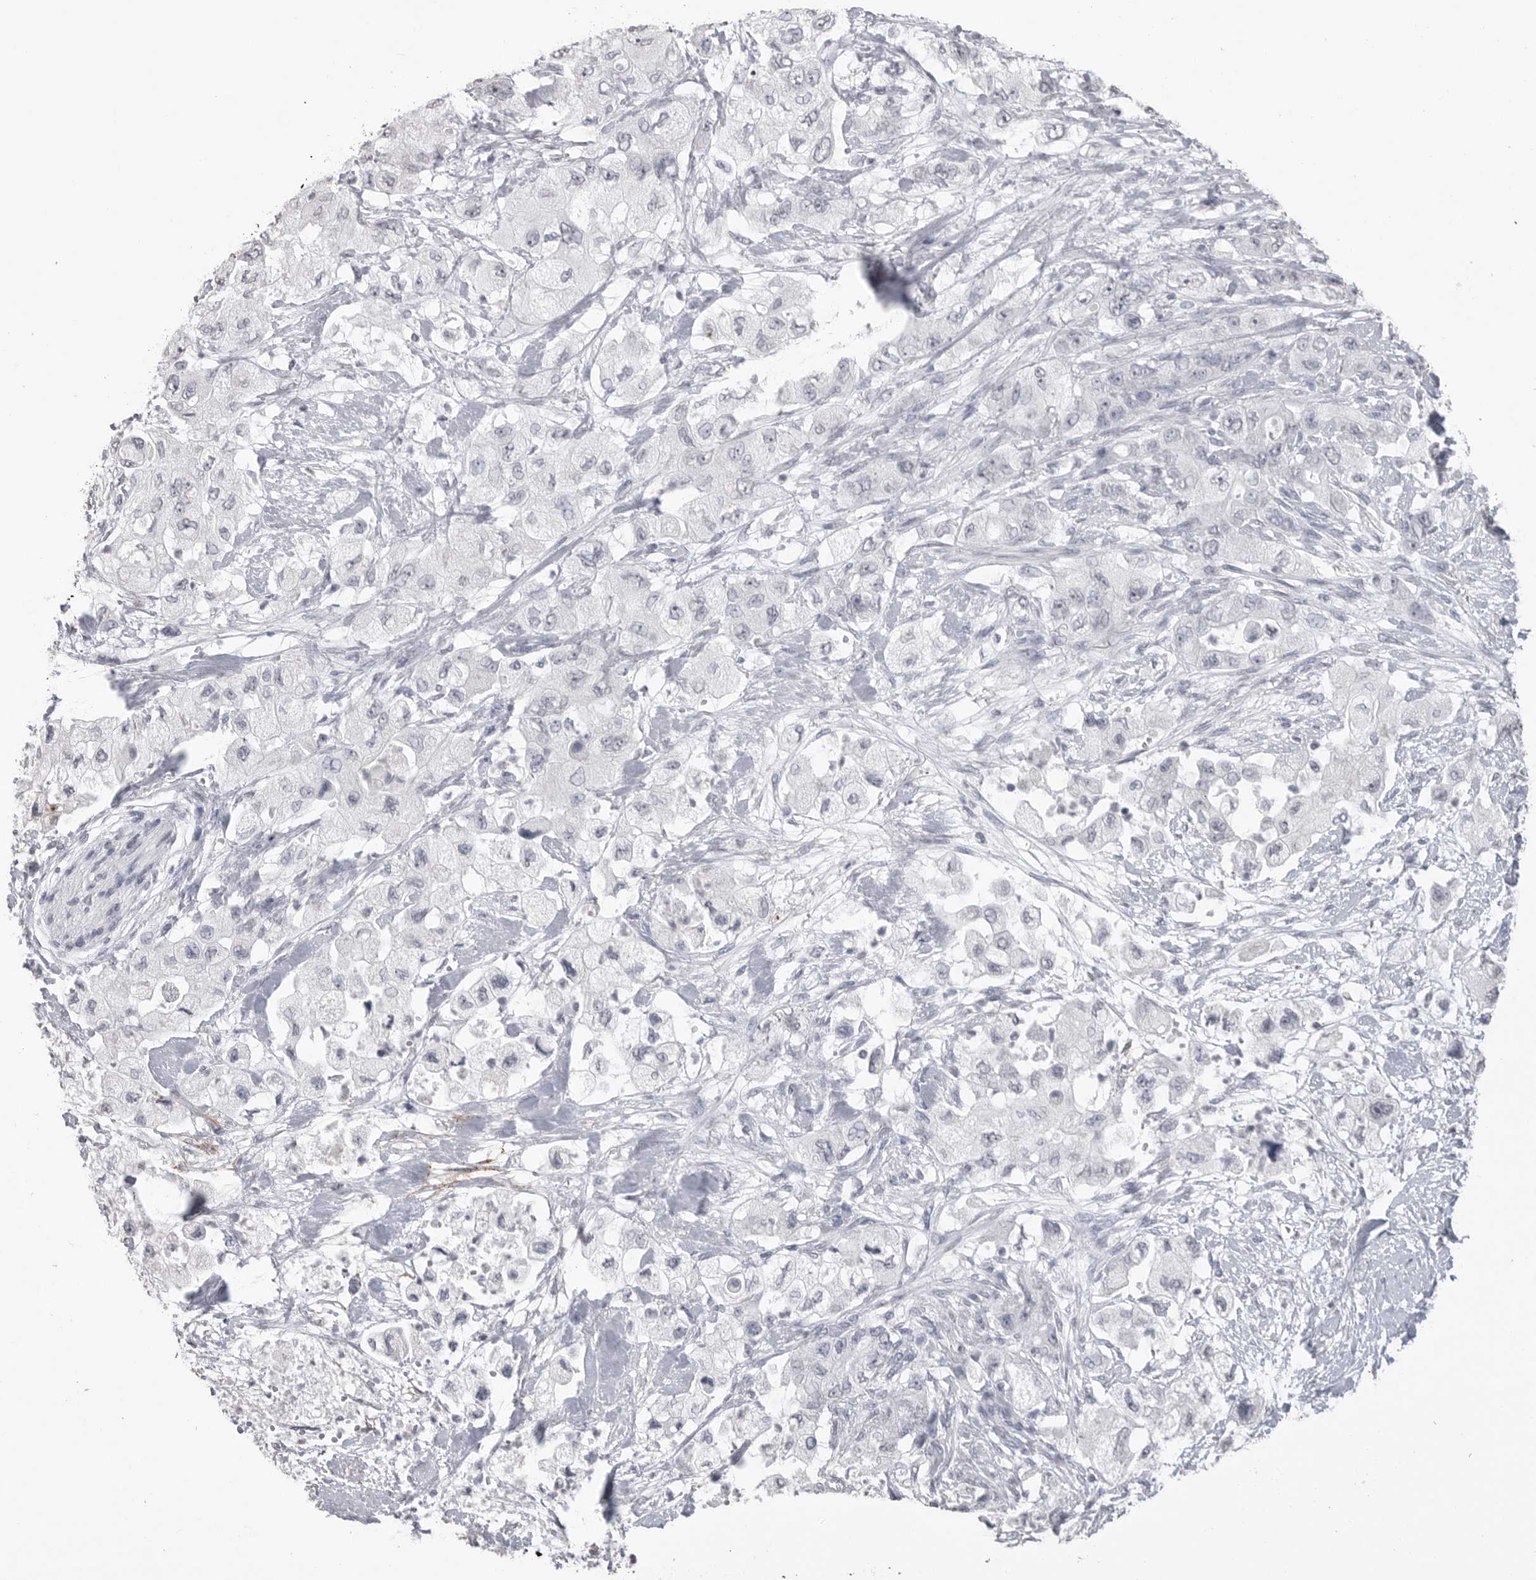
{"staining": {"intensity": "negative", "quantity": "none", "location": "none"}, "tissue": "pancreatic cancer", "cell_type": "Tumor cells", "image_type": "cancer", "snomed": [{"axis": "morphology", "description": "Adenocarcinoma, NOS"}, {"axis": "topography", "description": "Pancreas"}], "caption": "An image of pancreatic cancer (adenocarcinoma) stained for a protein reveals no brown staining in tumor cells. The staining is performed using DAB brown chromogen with nuclei counter-stained in using hematoxylin.", "gene": "ICAM5", "patient": {"sex": "female", "age": 73}}